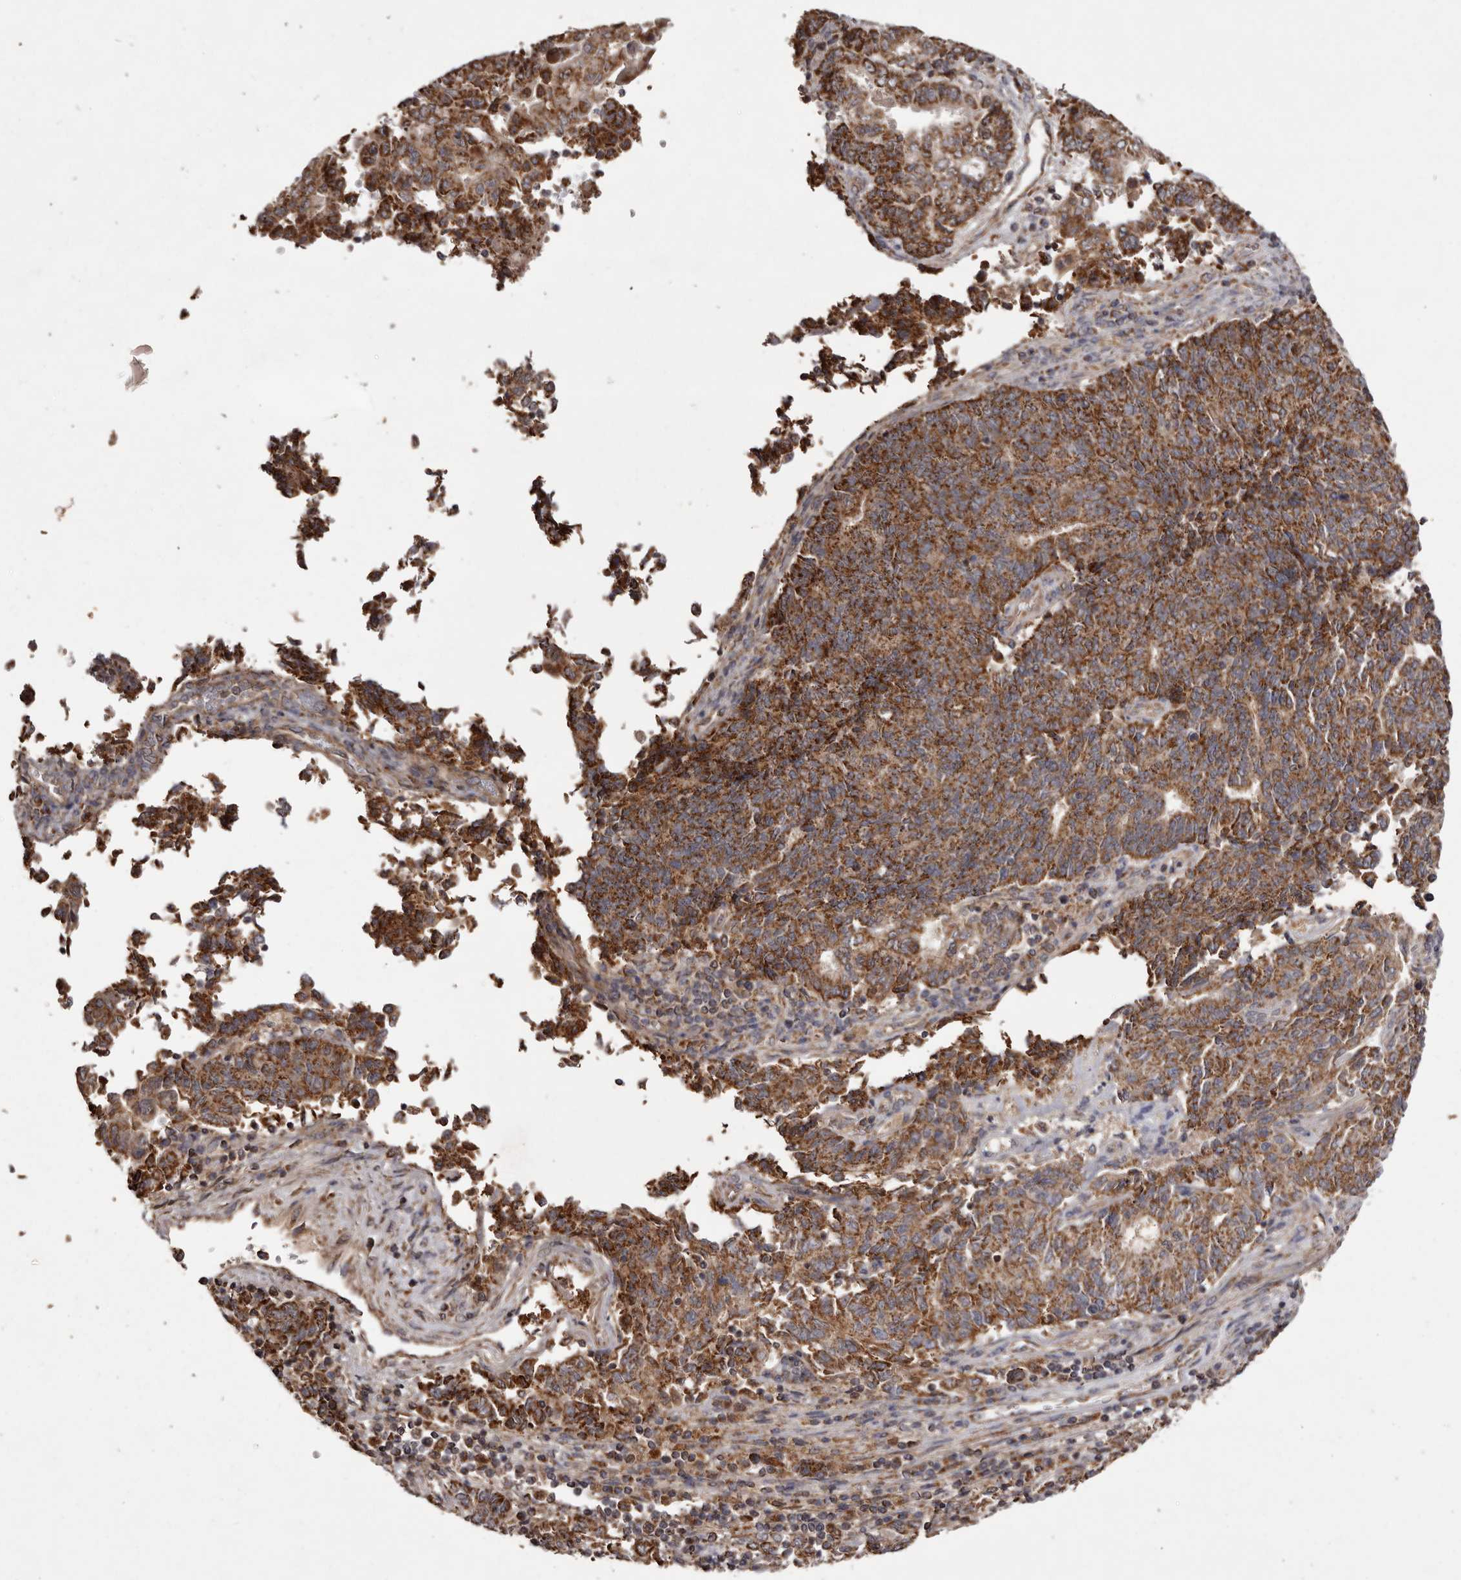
{"staining": {"intensity": "moderate", "quantity": ">75%", "location": "cytoplasmic/membranous"}, "tissue": "endometrial cancer", "cell_type": "Tumor cells", "image_type": "cancer", "snomed": [{"axis": "morphology", "description": "Adenocarcinoma, NOS"}, {"axis": "topography", "description": "Endometrium"}], "caption": "Immunohistochemistry micrograph of neoplastic tissue: human endometrial adenocarcinoma stained using IHC demonstrates medium levels of moderate protein expression localized specifically in the cytoplasmic/membranous of tumor cells, appearing as a cytoplasmic/membranous brown color.", "gene": "CPLANE2", "patient": {"sex": "female", "age": 80}}